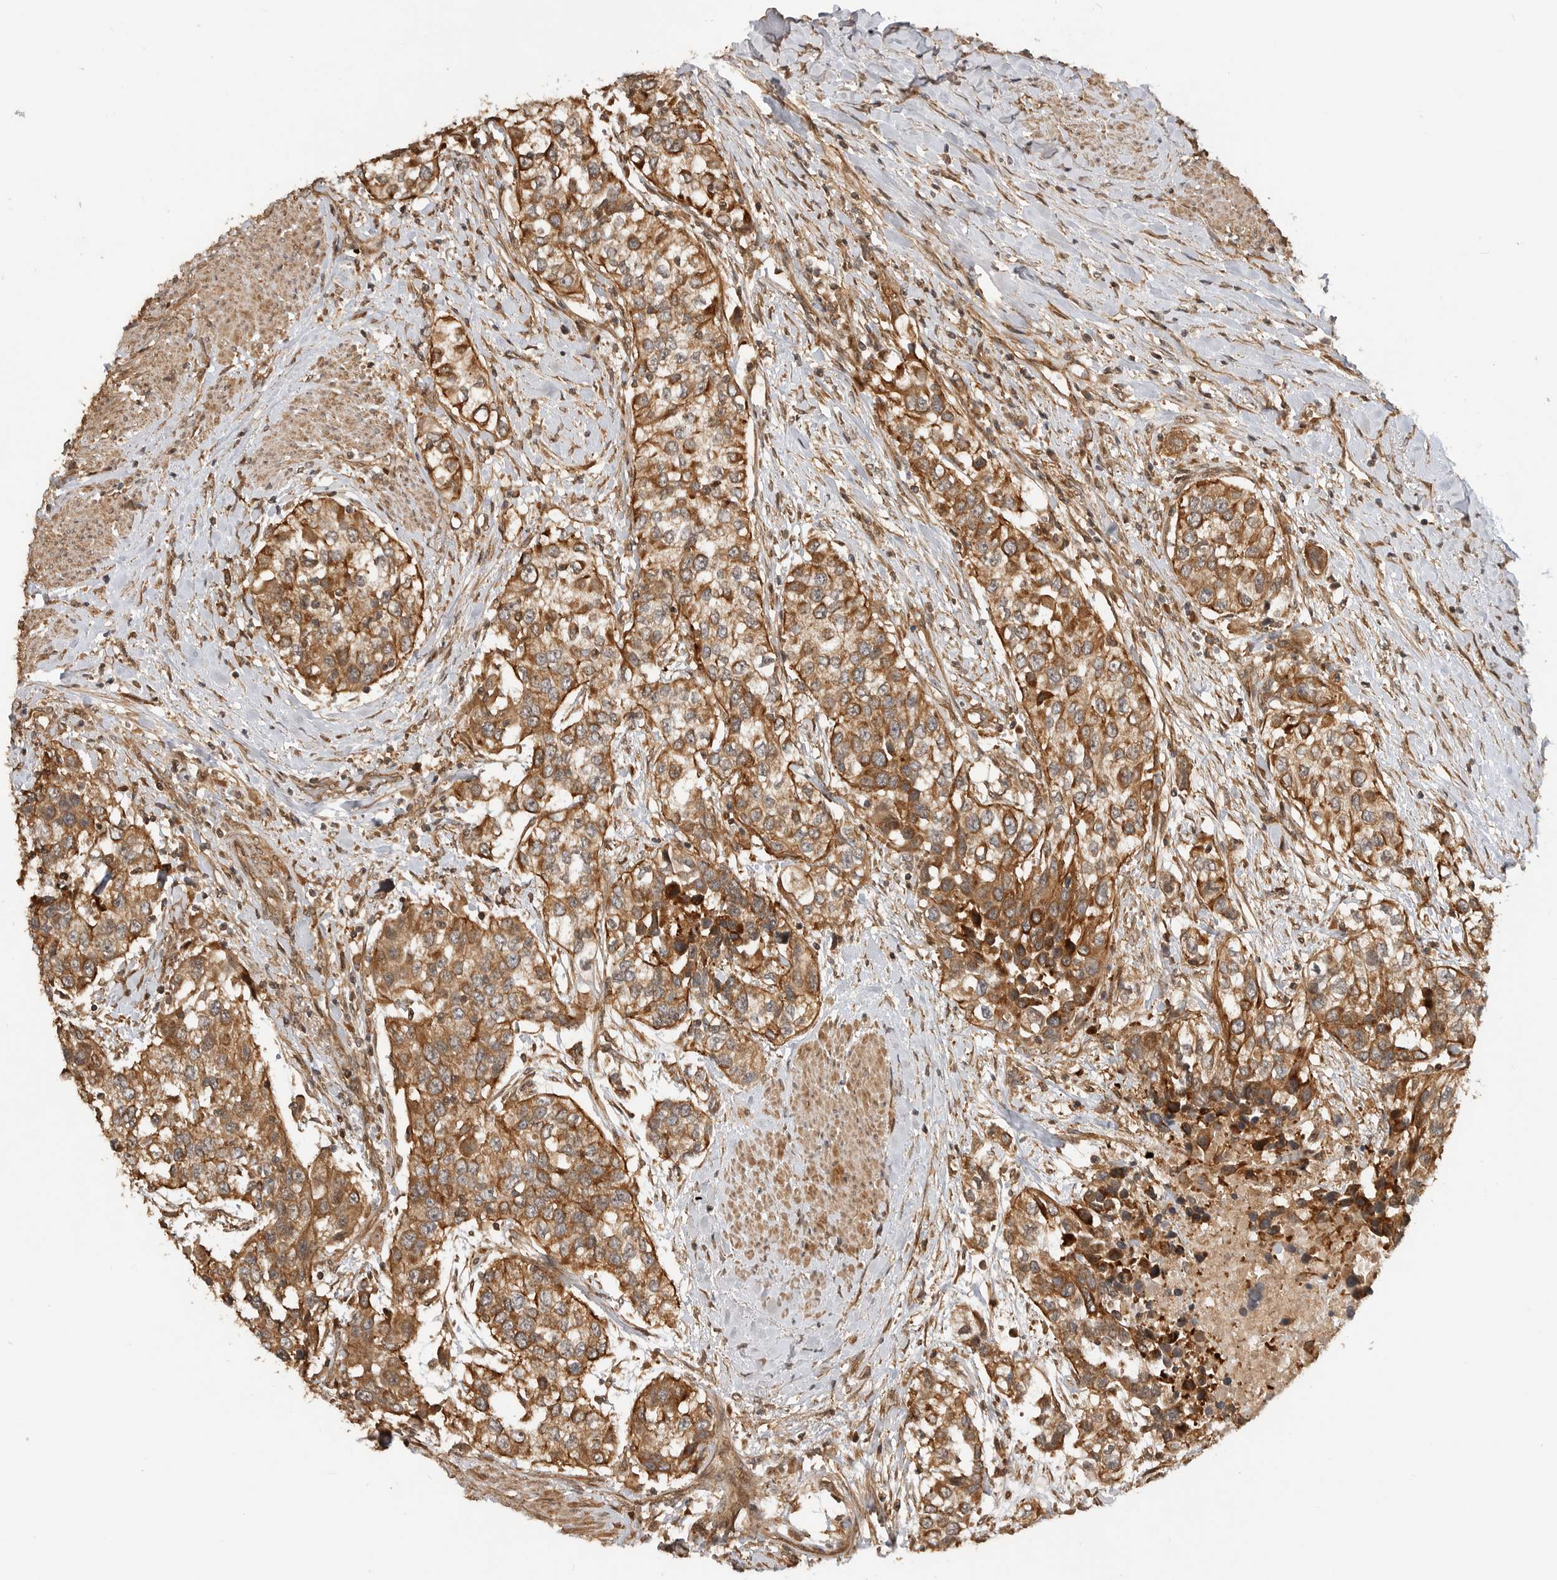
{"staining": {"intensity": "moderate", "quantity": ">75%", "location": "cytoplasmic/membranous"}, "tissue": "urothelial cancer", "cell_type": "Tumor cells", "image_type": "cancer", "snomed": [{"axis": "morphology", "description": "Urothelial carcinoma, High grade"}, {"axis": "topography", "description": "Urinary bladder"}], "caption": "Urothelial cancer was stained to show a protein in brown. There is medium levels of moderate cytoplasmic/membranous staining in about >75% of tumor cells. Nuclei are stained in blue.", "gene": "ADPRS", "patient": {"sex": "female", "age": 80}}